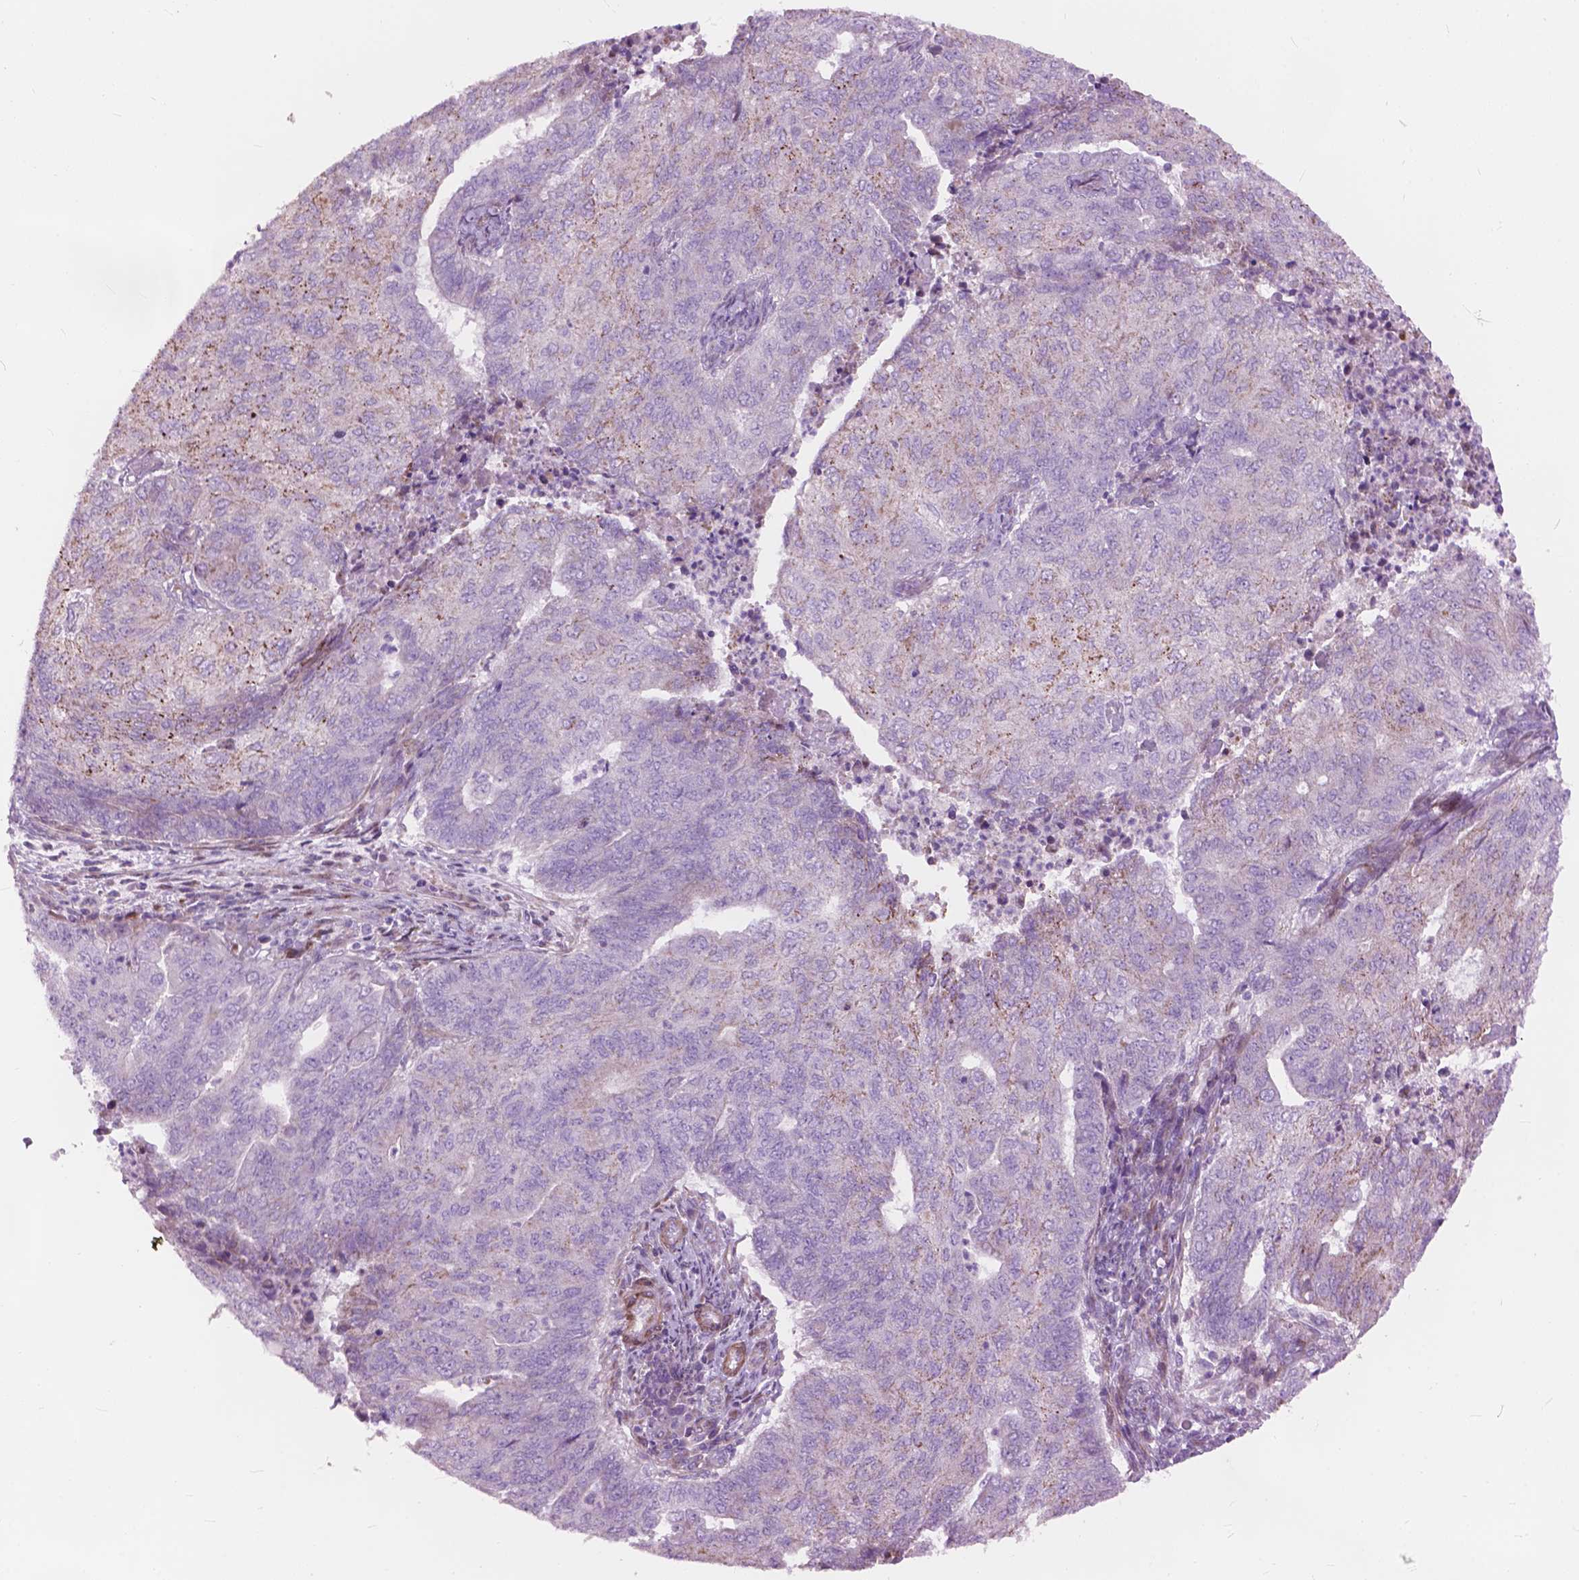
{"staining": {"intensity": "weak", "quantity": "<25%", "location": "cytoplasmic/membranous"}, "tissue": "endometrial cancer", "cell_type": "Tumor cells", "image_type": "cancer", "snomed": [{"axis": "morphology", "description": "Adenocarcinoma, NOS"}, {"axis": "topography", "description": "Endometrium"}], "caption": "Immunohistochemistry (IHC) of endometrial cancer (adenocarcinoma) displays no positivity in tumor cells.", "gene": "MORN1", "patient": {"sex": "female", "age": 82}}